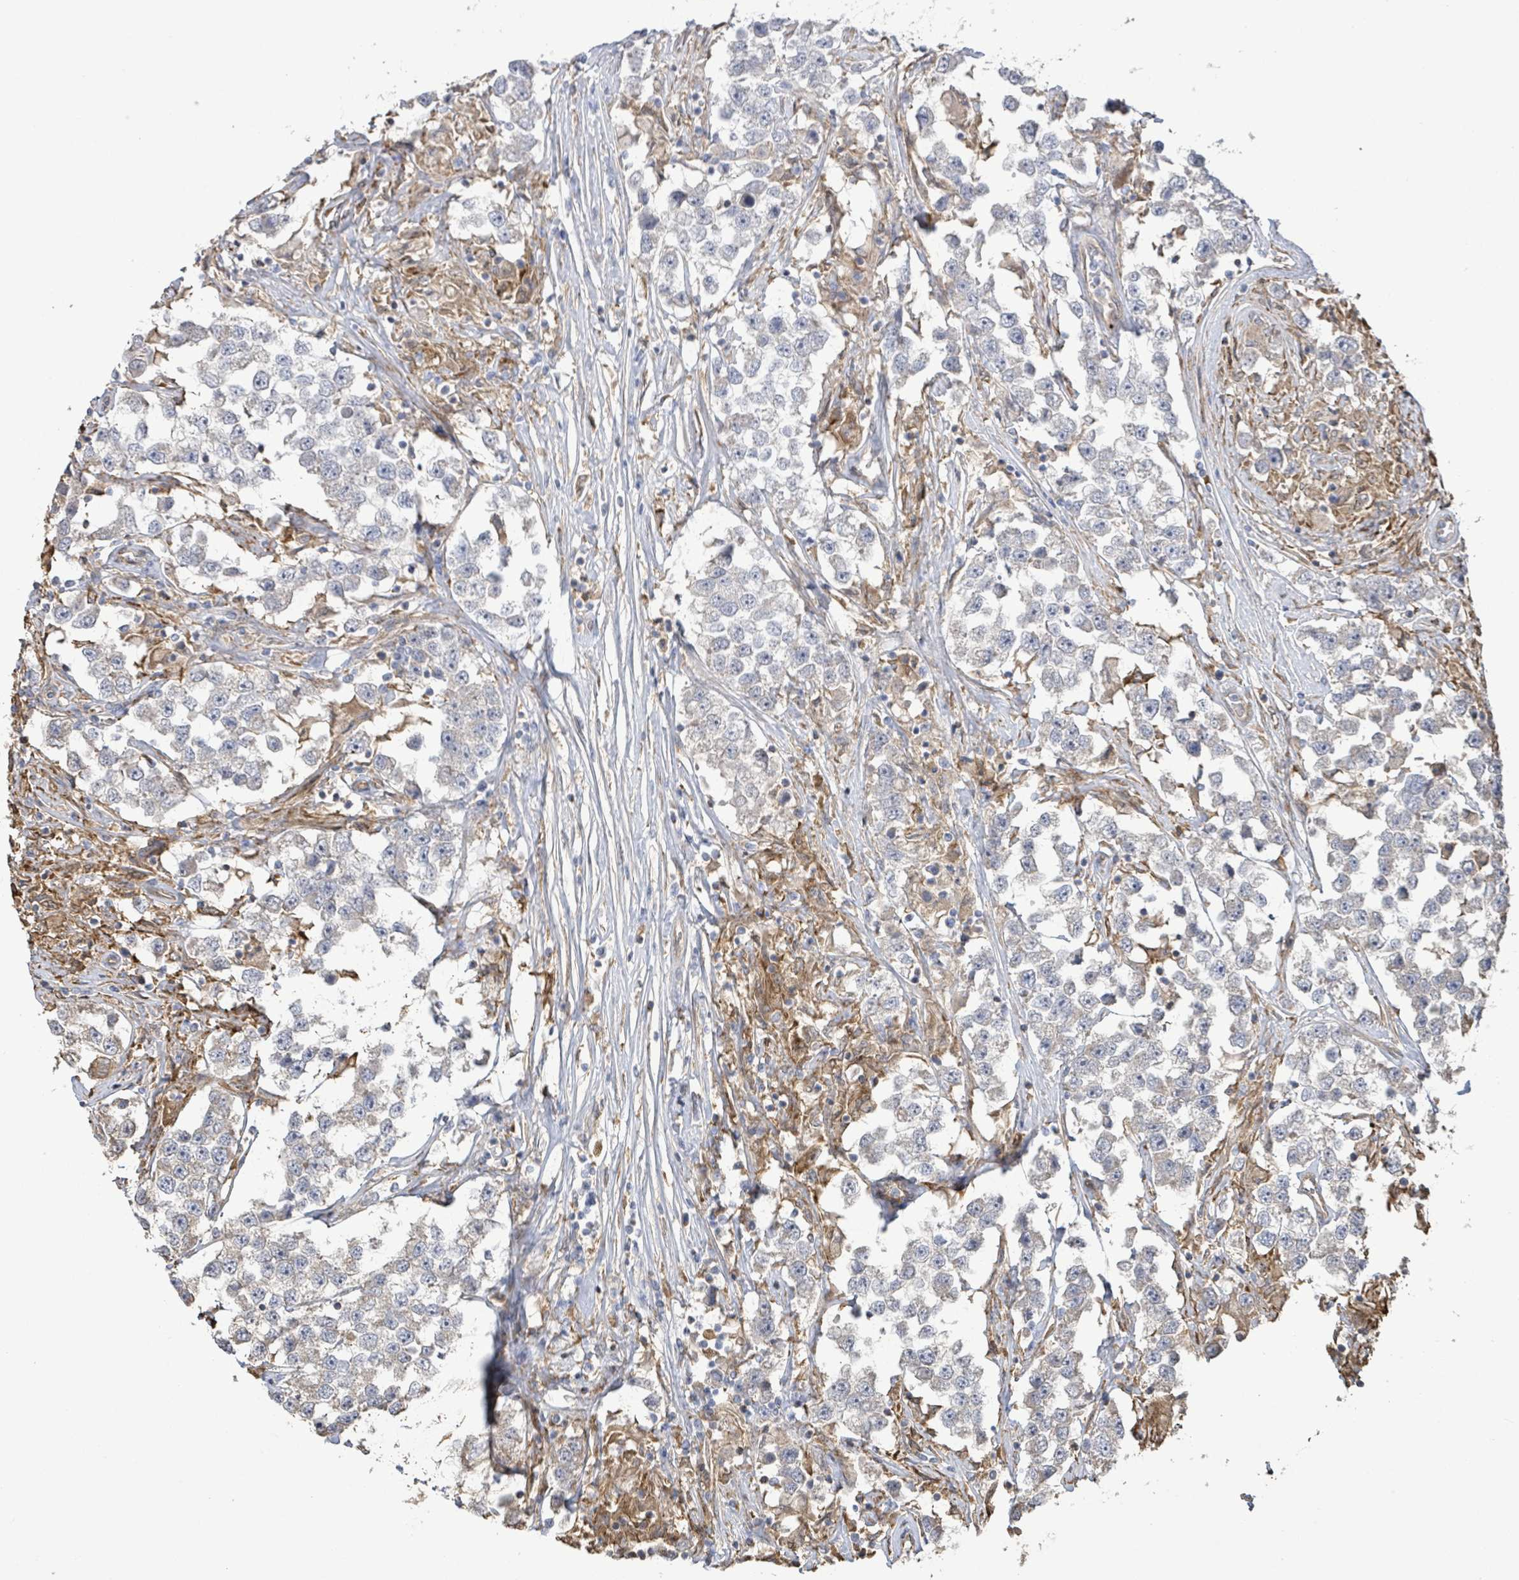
{"staining": {"intensity": "negative", "quantity": "none", "location": "none"}, "tissue": "testis cancer", "cell_type": "Tumor cells", "image_type": "cancer", "snomed": [{"axis": "morphology", "description": "Seminoma, NOS"}, {"axis": "topography", "description": "Testis"}], "caption": "The histopathology image shows no significant staining in tumor cells of testis cancer.", "gene": "ARPIN", "patient": {"sex": "male", "age": 46}}